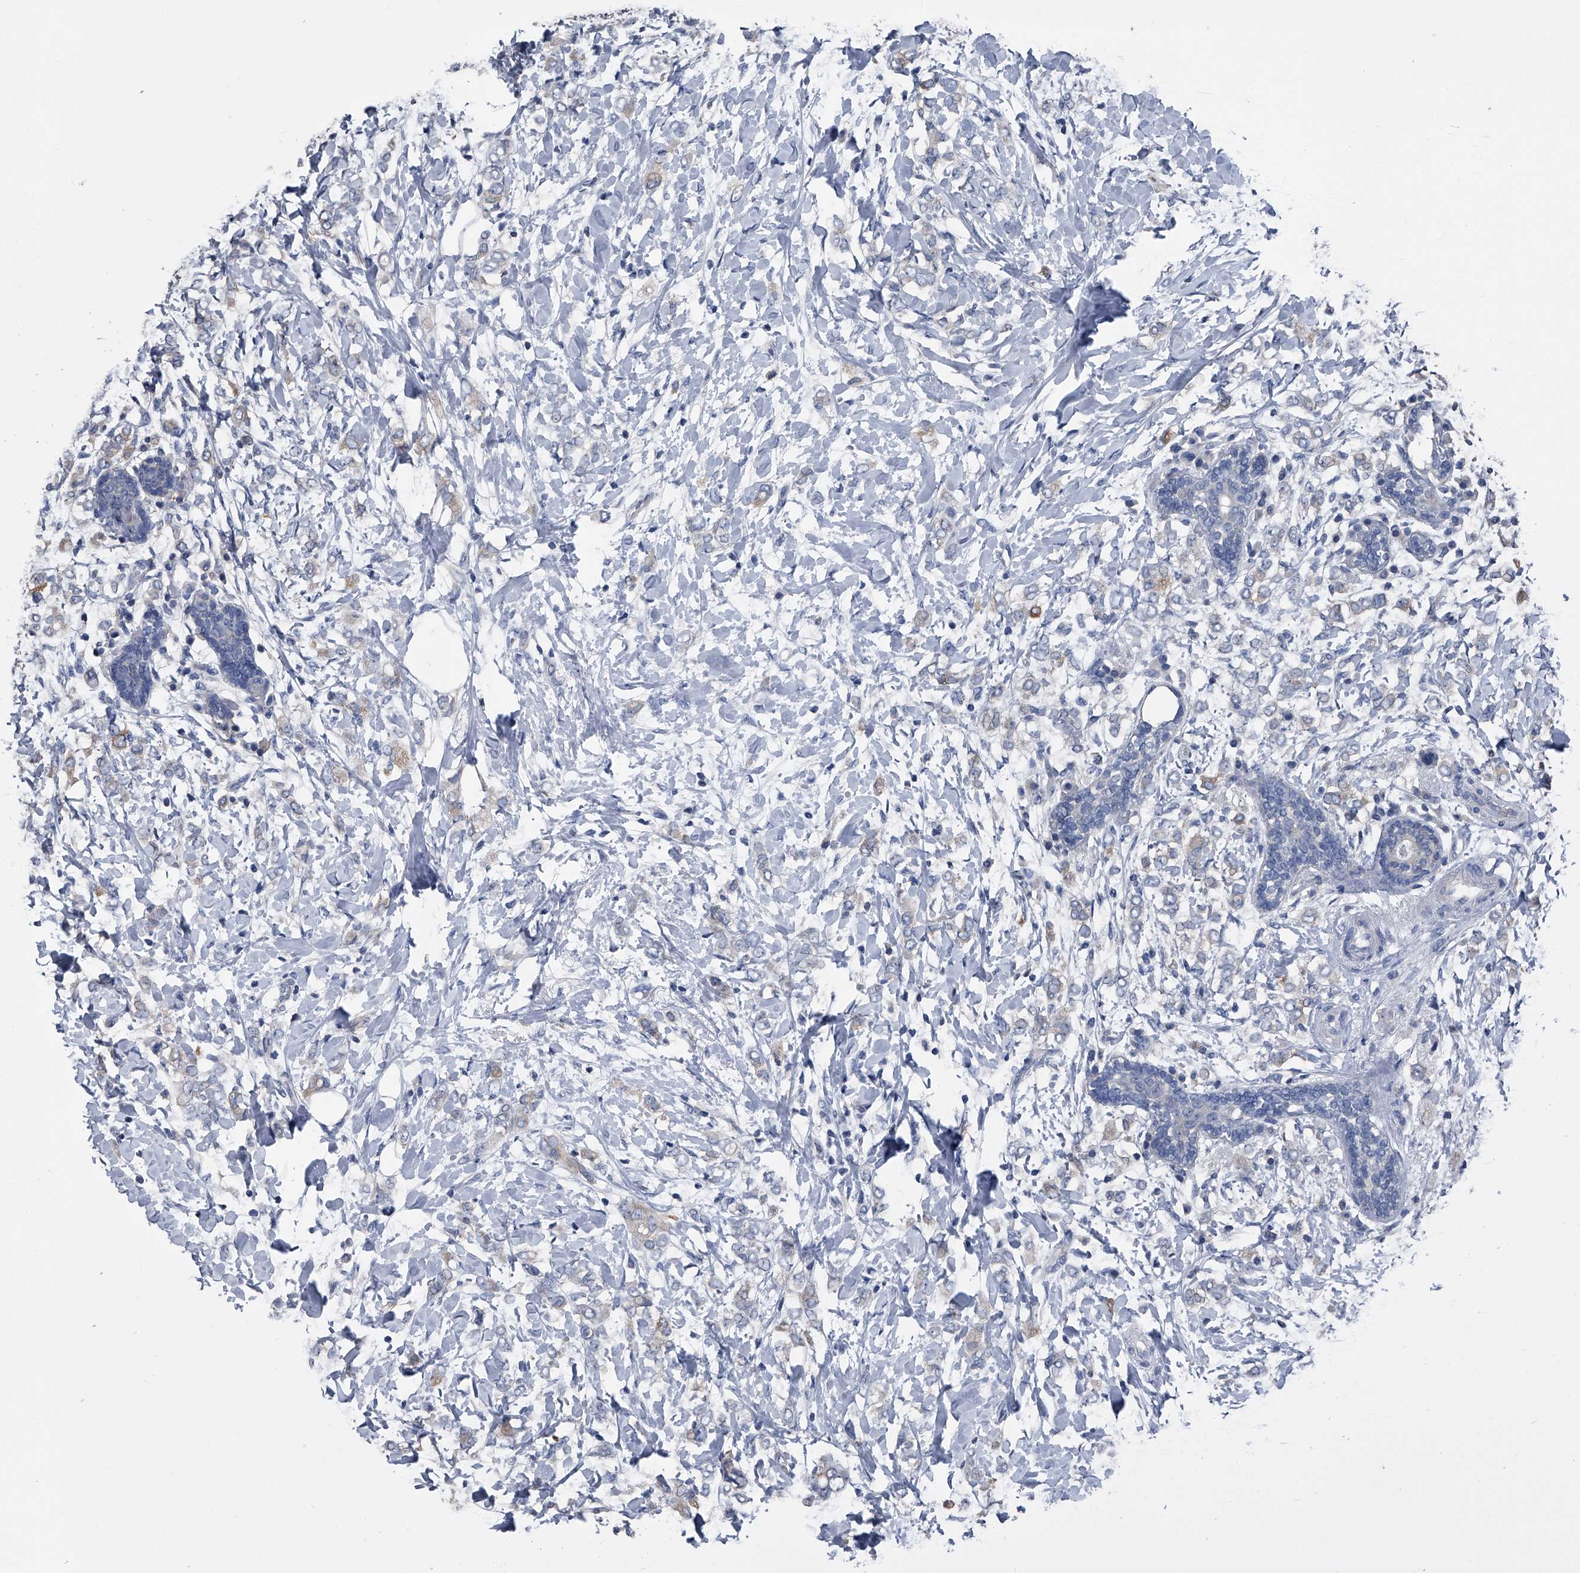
{"staining": {"intensity": "weak", "quantity": "<25%", "location": "cytoplasmic/membranous"}, "tissue": "breast cancer", "cell_type": "Tumor cells", "image_type": "cancer", "snomed": [{"axis": "morphology", "description": "Normal tissue, NOS"}, {"axis": "morphology", "description": "Lobular carcinoma"}, {"axis": "topography", "description": "Breast"}], "caption": "The immunohistochemistry photomicrograph has no significant staining in tumor cells of lobular carcinoma (breast) tissue.", "gene": "KIF13A", "patient": {"sex": "female", "age": 47}}